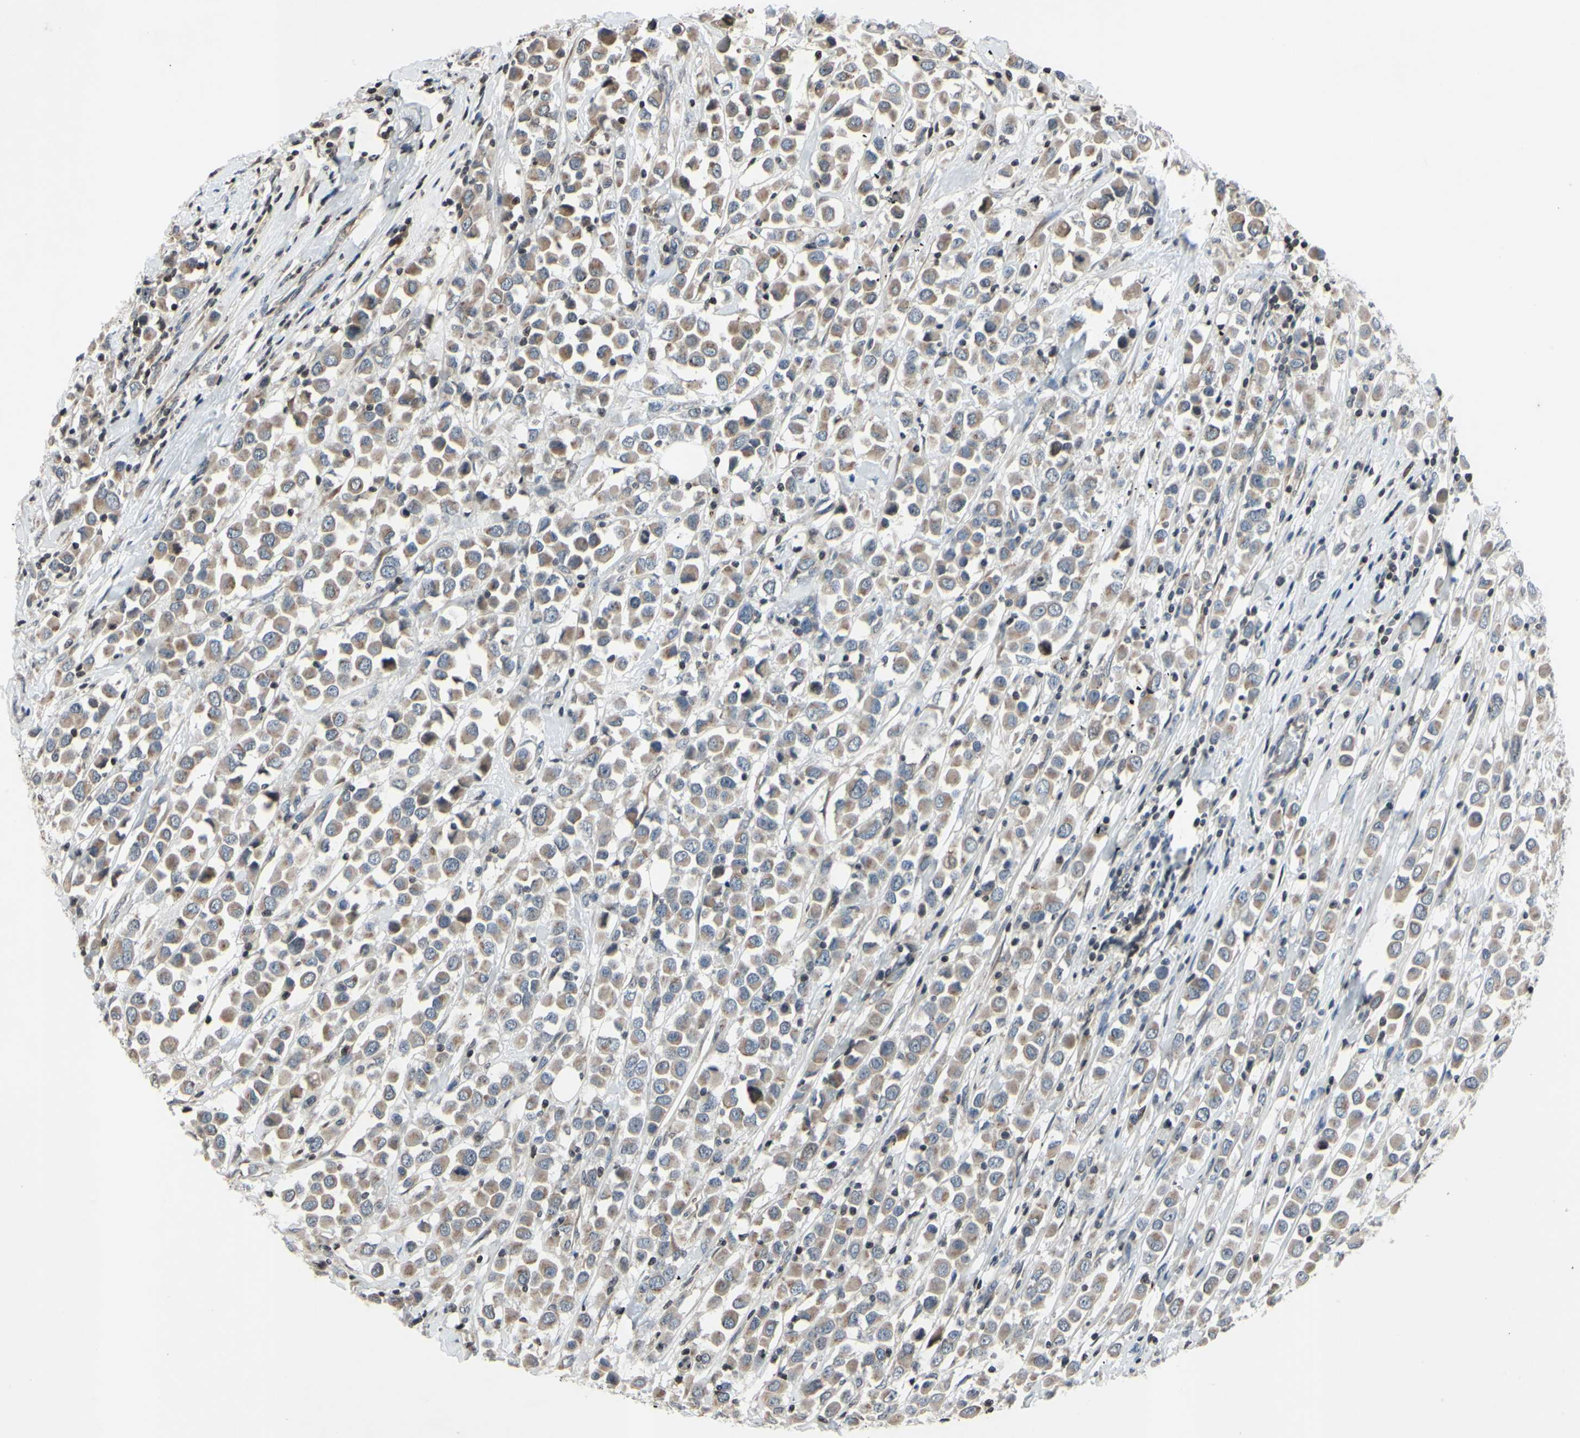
{"staining": {"intensity": "weak", "quantity": ">75%", "location": "cytoplasmic/membranous"}, "tissue": "breast cancer", "cell_type": "Tumor cells", "image_type": "cancer", "snomed": [{"axis": "morphology", "description": "Duct carcinoma"}, {"axis": "topography", "description": "Breast"}], "caption": "IHC photomicrograph of human invasive ductal carcinoma (breast) stained for a protein (brown), which displays low levels of weak cytoplasmic/membranous staining in about >75% of tumor cells.", "gene": "ARG1", "patient": {"sex": "female", "age": 61}}